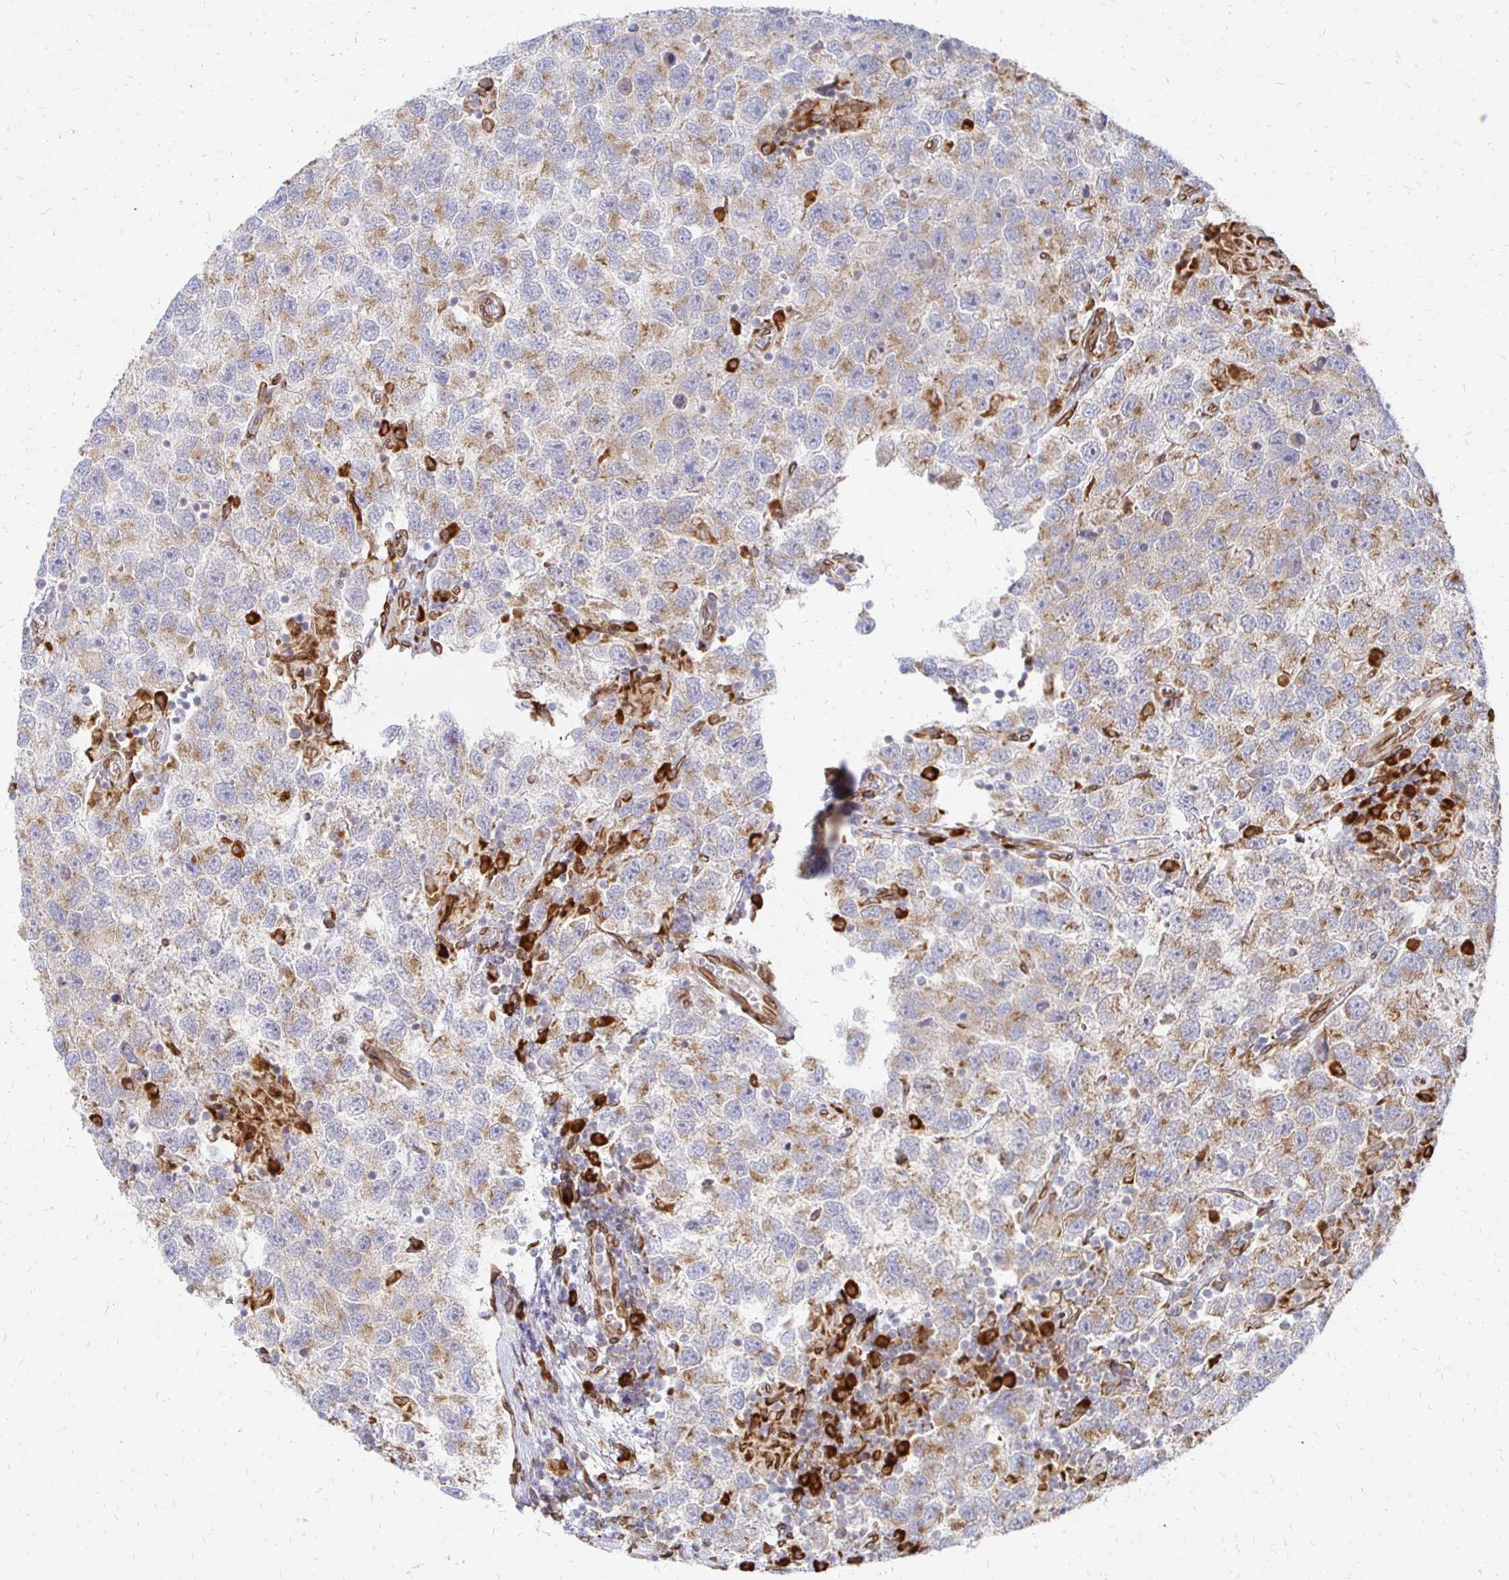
{"staining": {"intensity": "weak", "quantity": "25%-75%", "location": "cytoplasmic/membranous"}, "tissue": "testis cancer", "cell_type": "Tumor cells", "image_type": "cancer", "snomed": [{"axis": "morphology", "description": "Seminoma, NOS"}, {"axis": "topography", "description": "Testis"}], "caption": "Immunohistochemical staining of human testis seminoma reveals weak cytoplasmic/membranous protein expression in approximately 25%-75% of tumor cells. The staining was performed using DAB (3,3'-diaminobenzidine), with brown indicating positive protein expression. Nuclei are stained blue with hematoxylin.", "gene": "PELI3", "patient": {"sex": "male", "age": 26}}